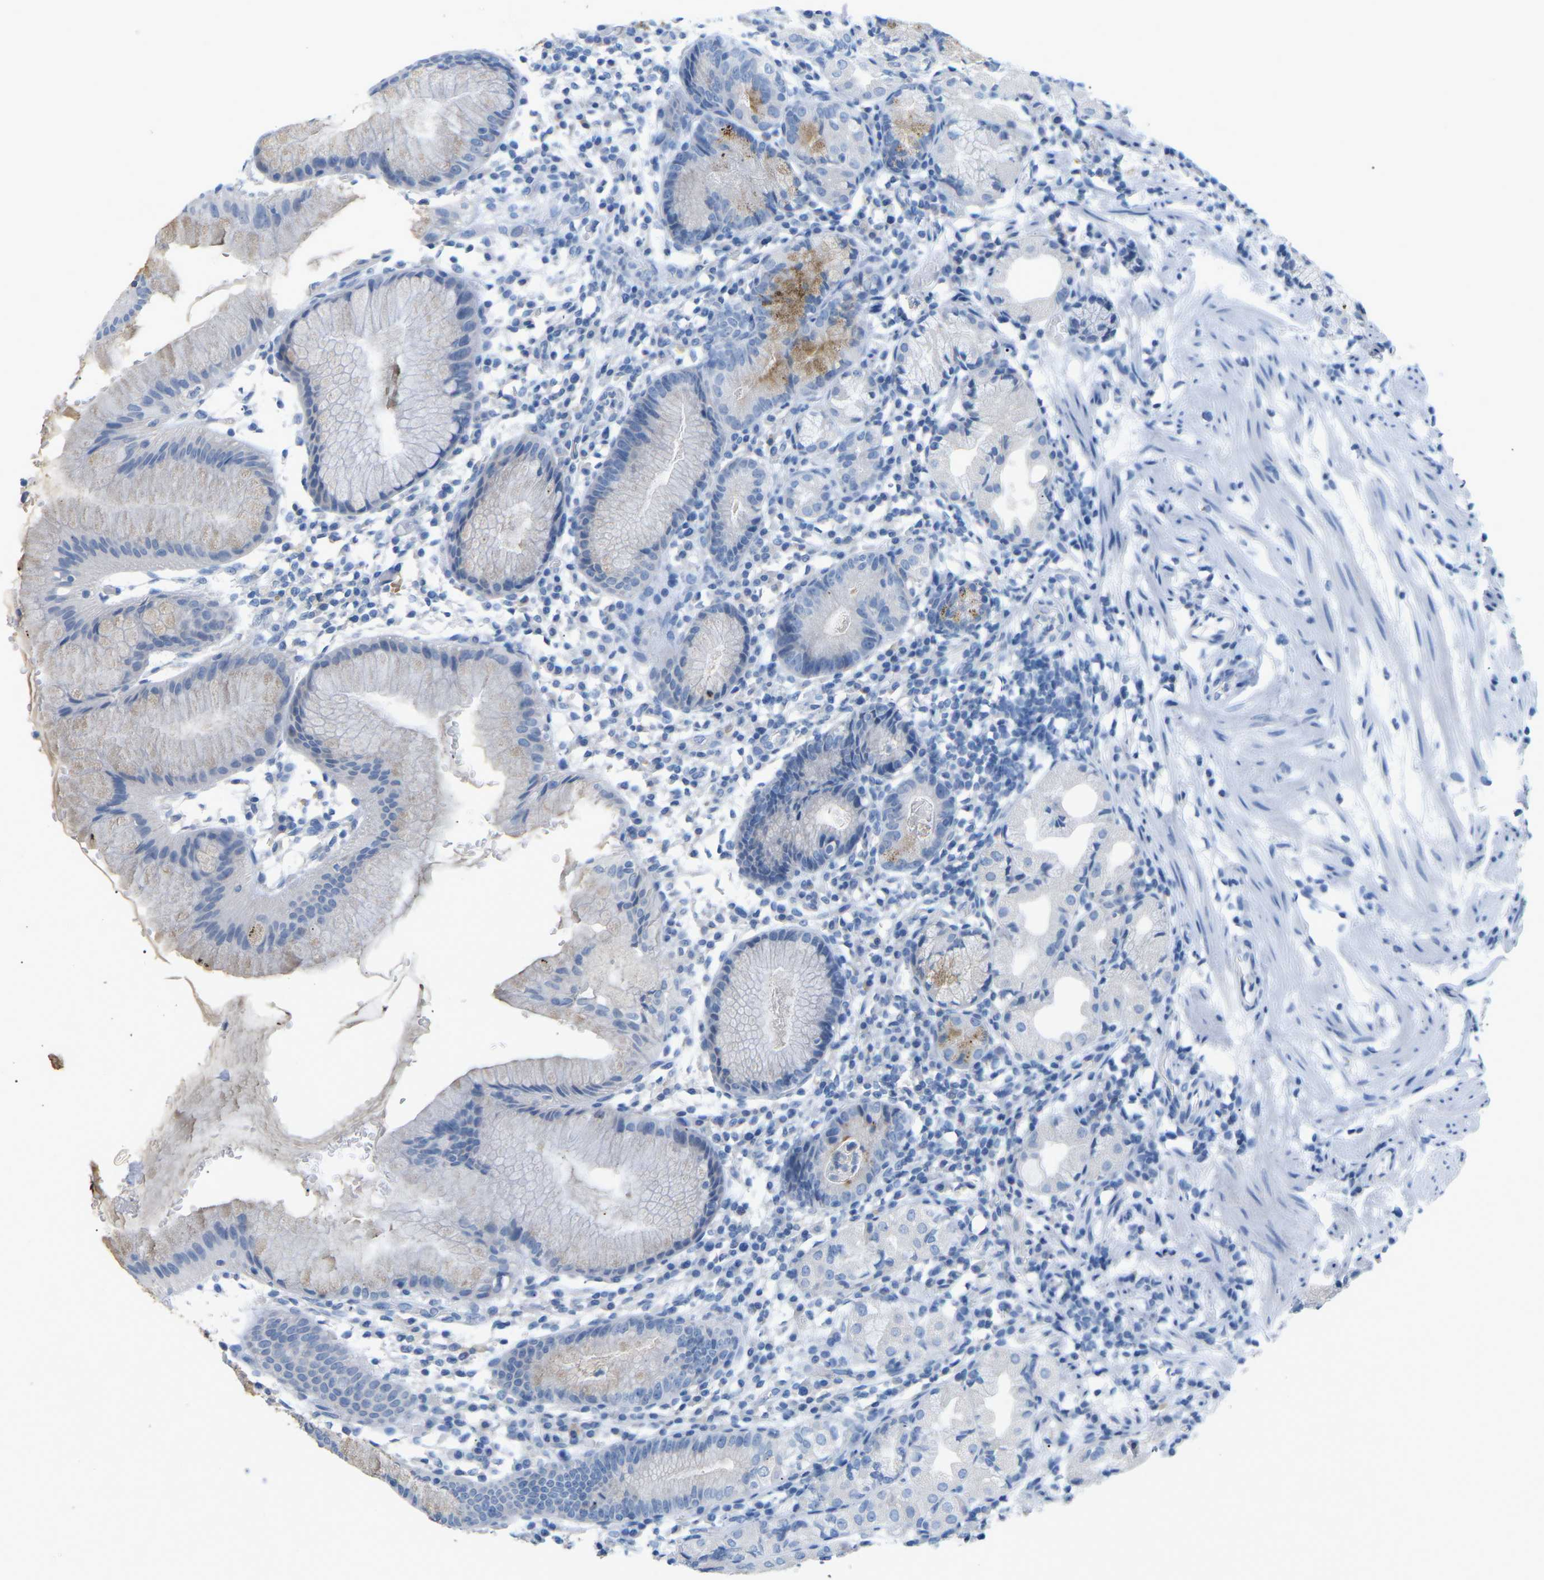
{"staining": {"intensity": "negative", "quantity": "none", "location": "none"}, "tissue": "stomach", "cell_type": "Glandular cells", "image_type": "normal", "snomed": [{"axis": "morphology", "description": "Normal tissue, NOS"}, {"axis": "topography", "description": "Stomach"}, {"axis": "topography", "description": "Stomach, lower"}], "caption": "DAB (3,3'-diaminobenzidine) immunohistochemical staining of normal human stomach demonstrates no significant positivity in glandular cells.", "gene": "HBG2", "patient": {"sex": "female", "age": 75}}